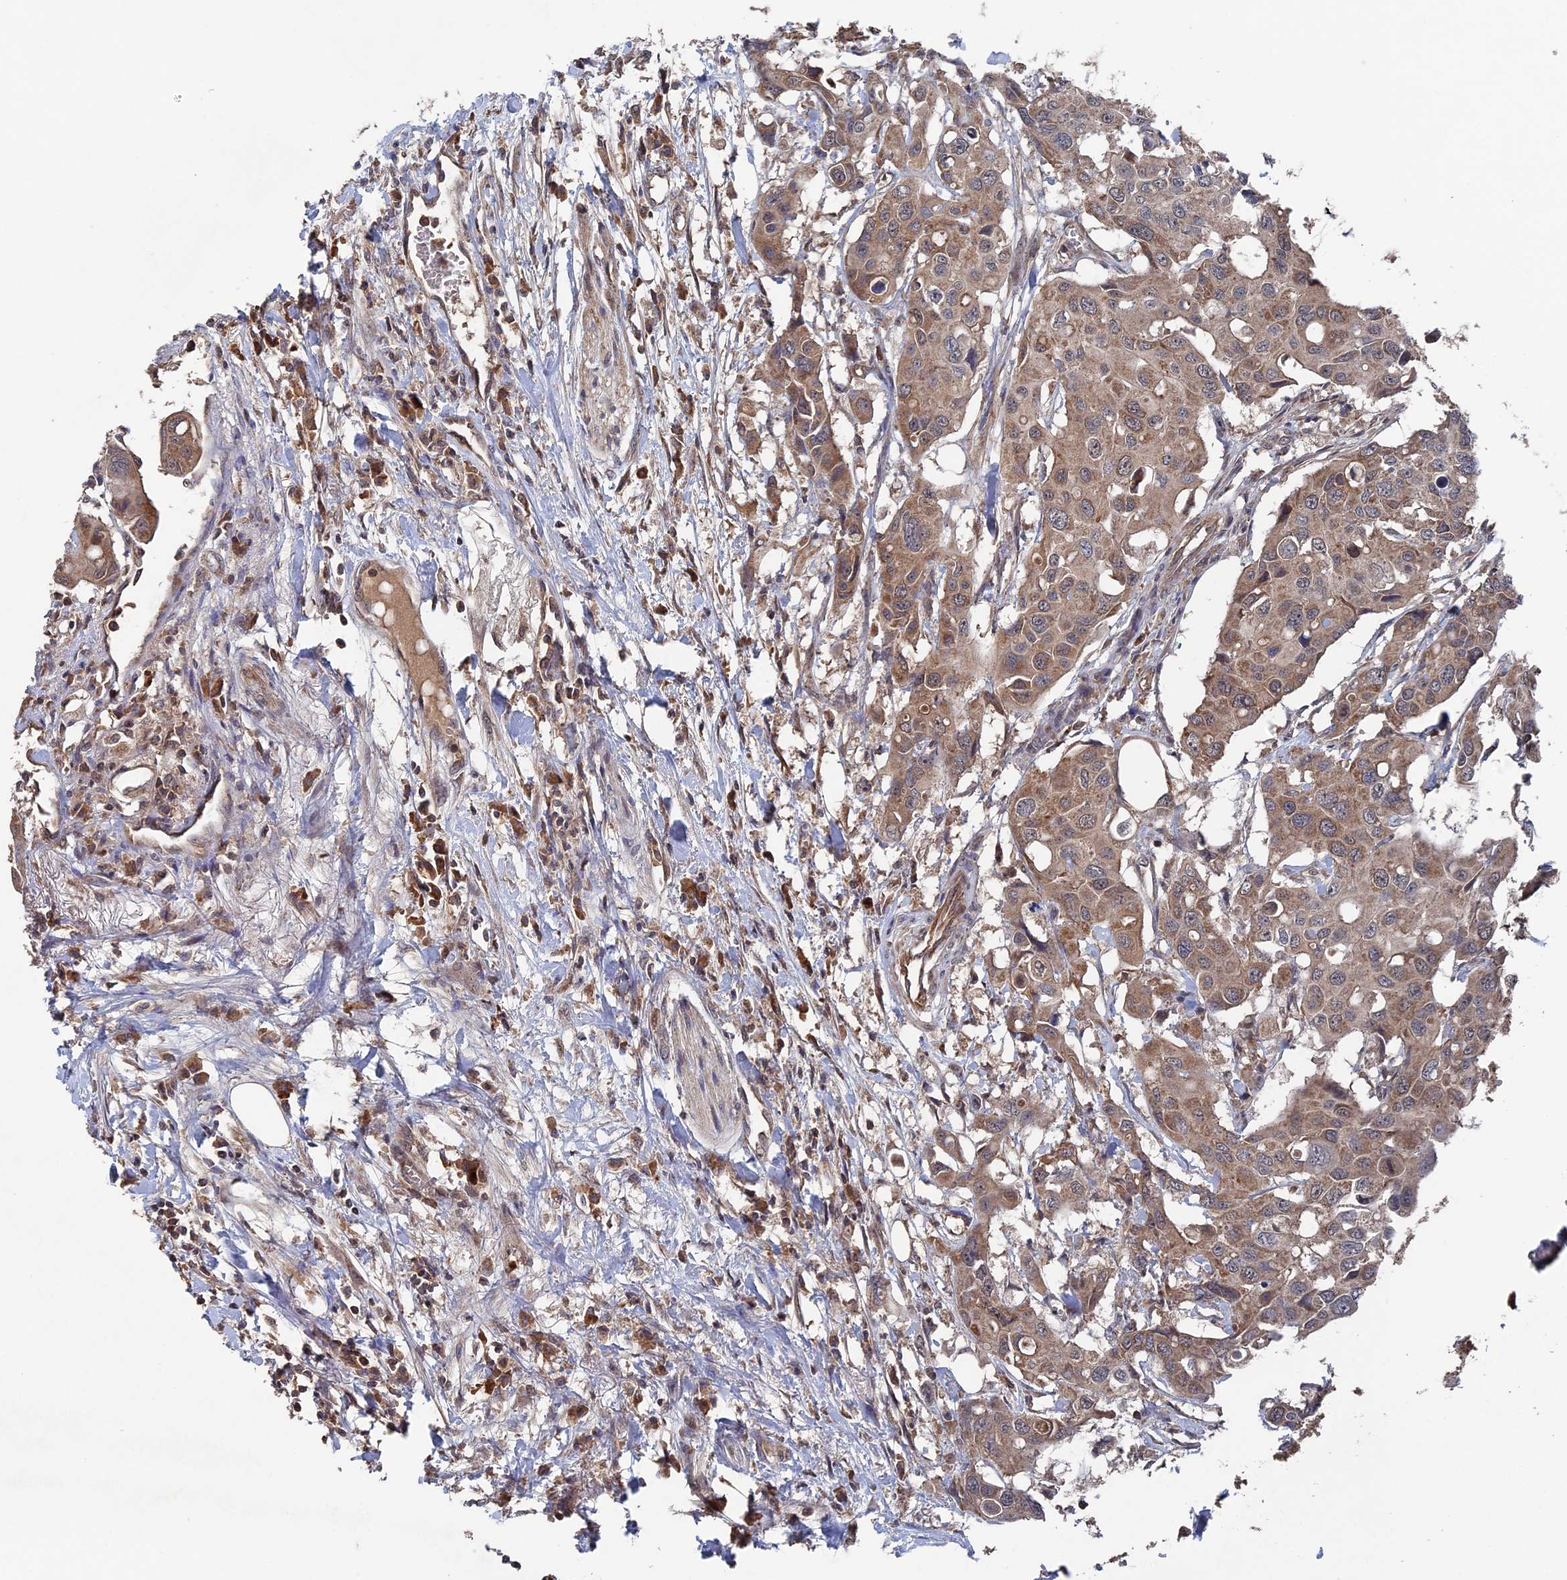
{"staining": {"intensity": "moderate", "quantity": ">75%", "location": "cytoplasmic/membranous"}, "tissue": "colorectal cancer", "cell_type": "Tumor cells", "image_type": "cancer", "snomed": [{"axis": "morphology", "description": "Adenocarcinoma, NOS"}, {"axis": "topography", "description": "Colon"}], "caption": "The micrograph reveals a brown stain indicating the presence of a protein in the cytoplasmic/membranous of tumor cells in colorectal cancer. Nuclei are stained in blue.", "gene": "RAB15", "patient": {"sex": "male", "age": 77}}